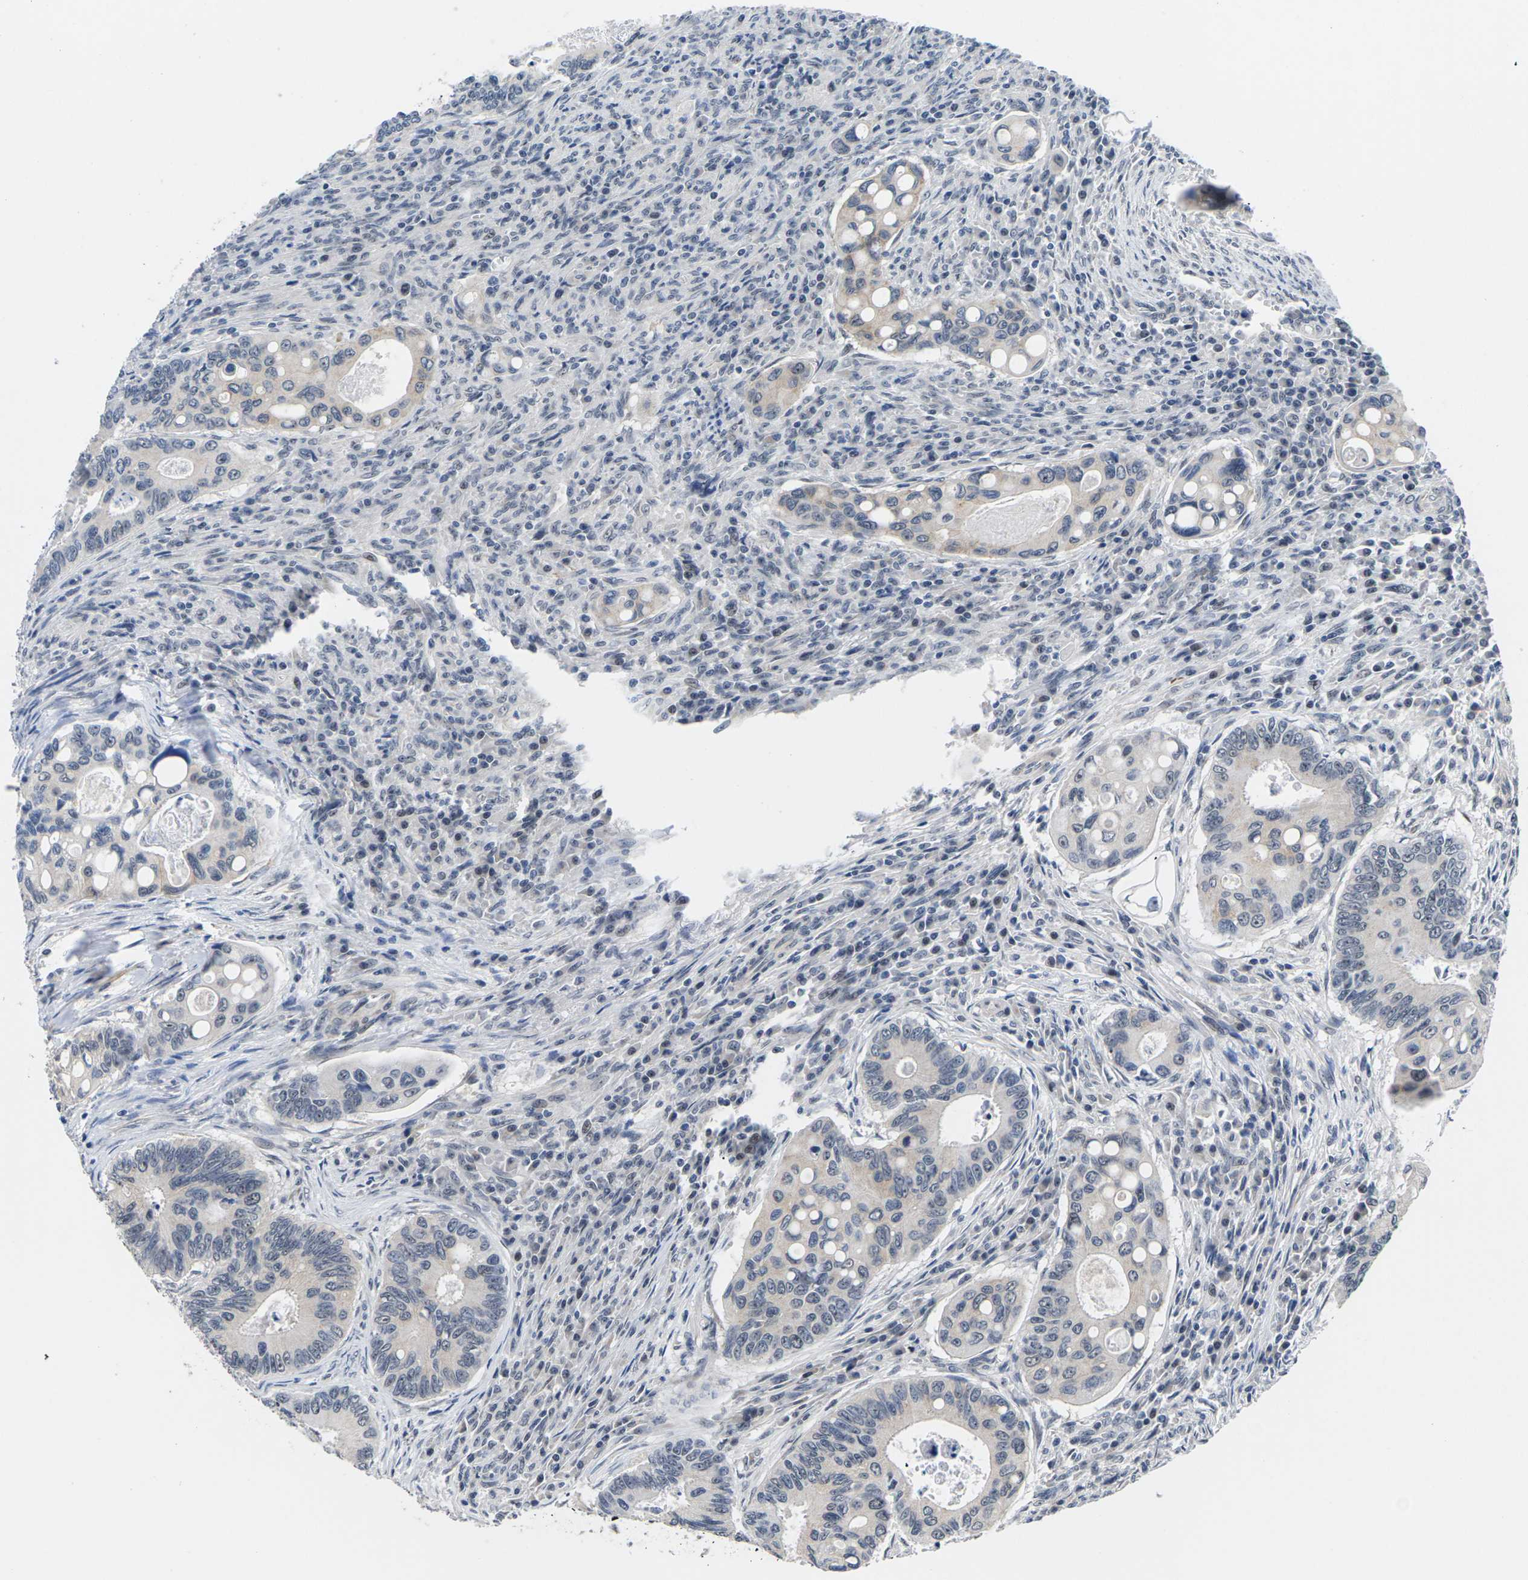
{"staining": {"intensity": "weak", "quantity": "<25%", "location": "cytoplasmic/membranous"}, "tissue": "colorectal cancer", "cell_type": "Tumor cells", "image_type": "cancer", "snomed": [{"axis": "morphology", "description": "Inflammation, NOS"}, {"axis": "morphology", "description": "Adenocarcinoma, NOS"}, {"axis": "topography", "description": "Colon"}], "caption": "This is a photomicrograph of immunohistochemistry staining of colorectal cancer (adenocarcinoma), which shows no staining in tumor cells. (DAB (3,3'-diaminobenzidine) IHC, high magnification).", "gene": "ST6GAL2", "patient": {"sex": "male", "age": 72}}